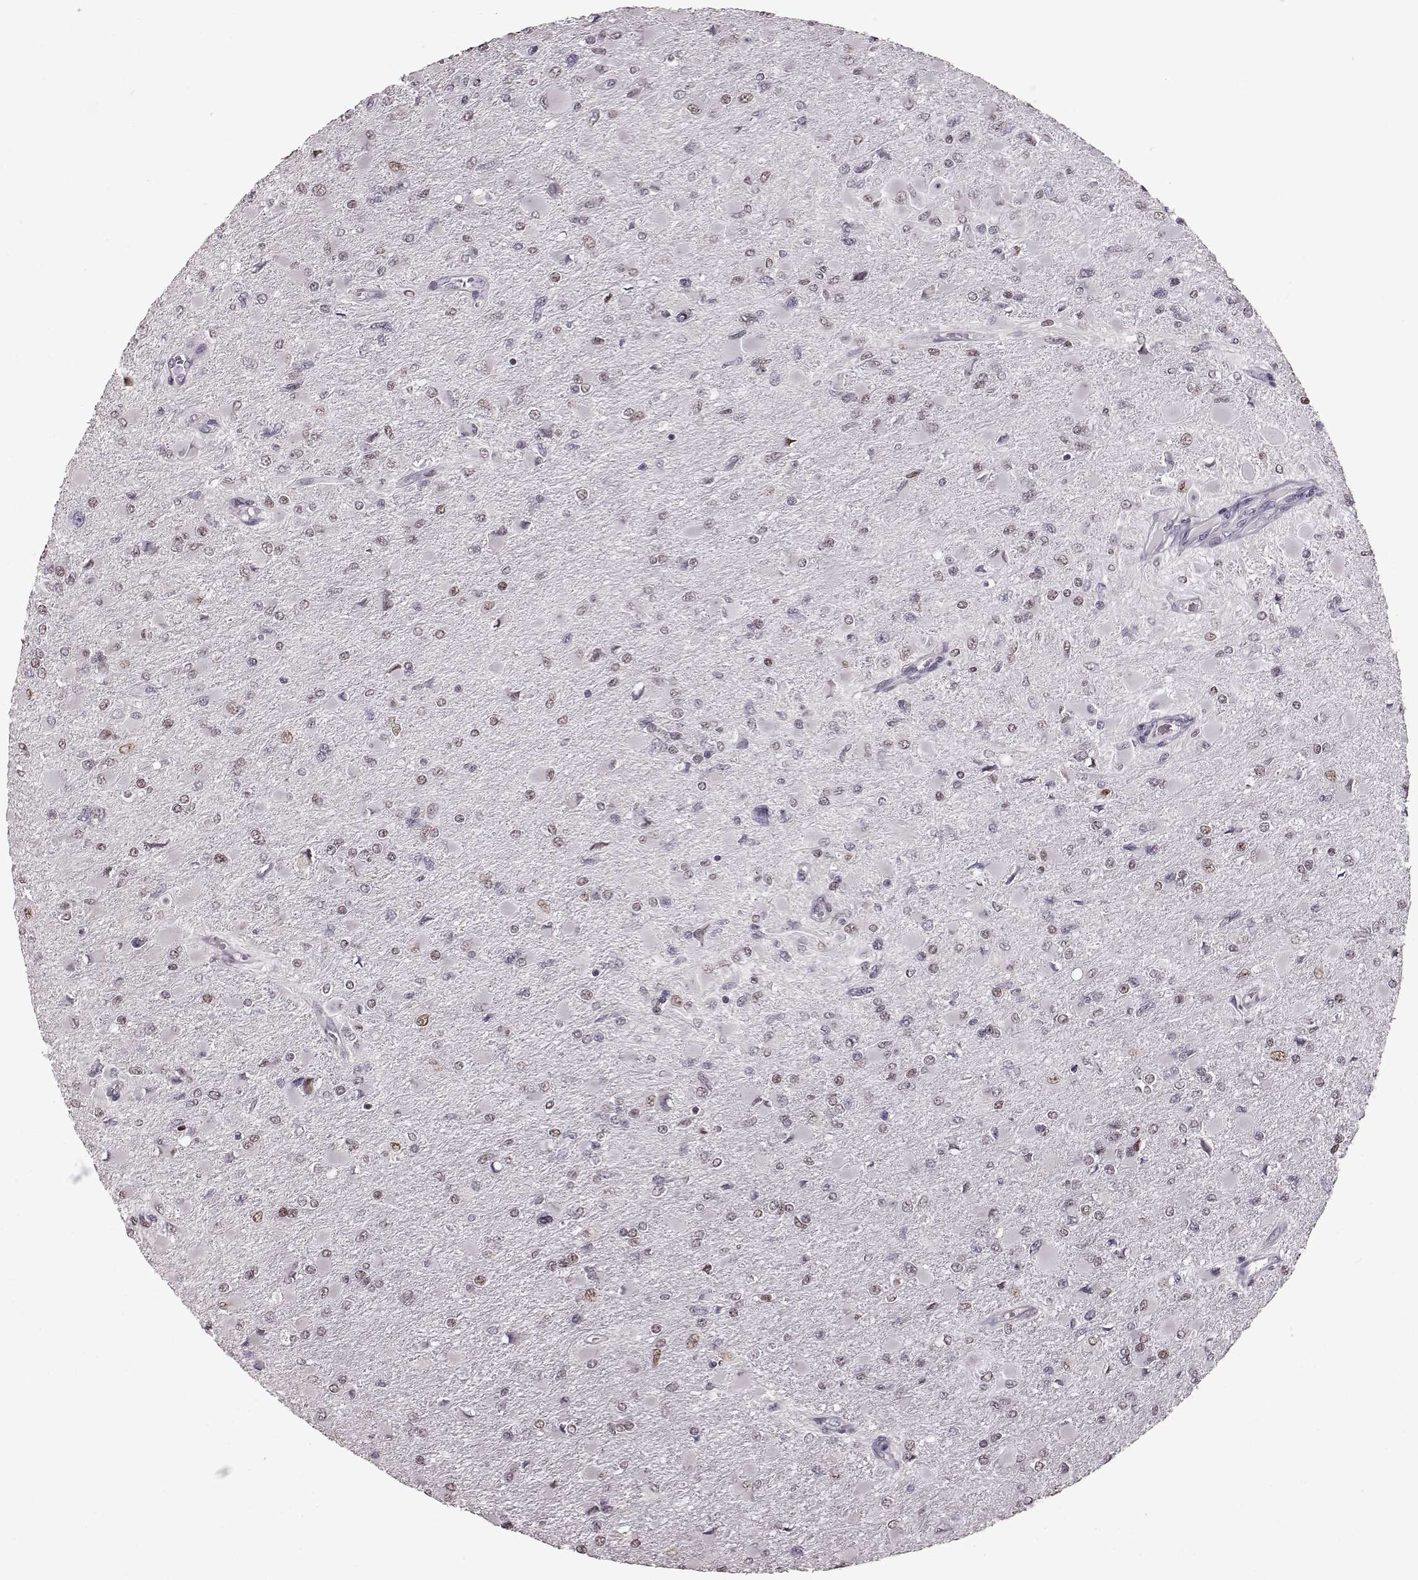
{"staining": {"intensity": "weak", "quantity": "<25%", "location": "nuclear"}, "tissue": "glioma", "cell_type": "Tumor cells", "image_type": "cancer", "snomed": [{"axis": "morphology", "description": "Glioma, malignant, High grade"}, {"axis": "topography", "description": "Cerebral cortex"}], "caption": "Immunohistochemical staining of human glioma reveals no significant positivity in tumor cells.", "gene": "KLF6", "patient": {"sex": "female", "age": 36}}